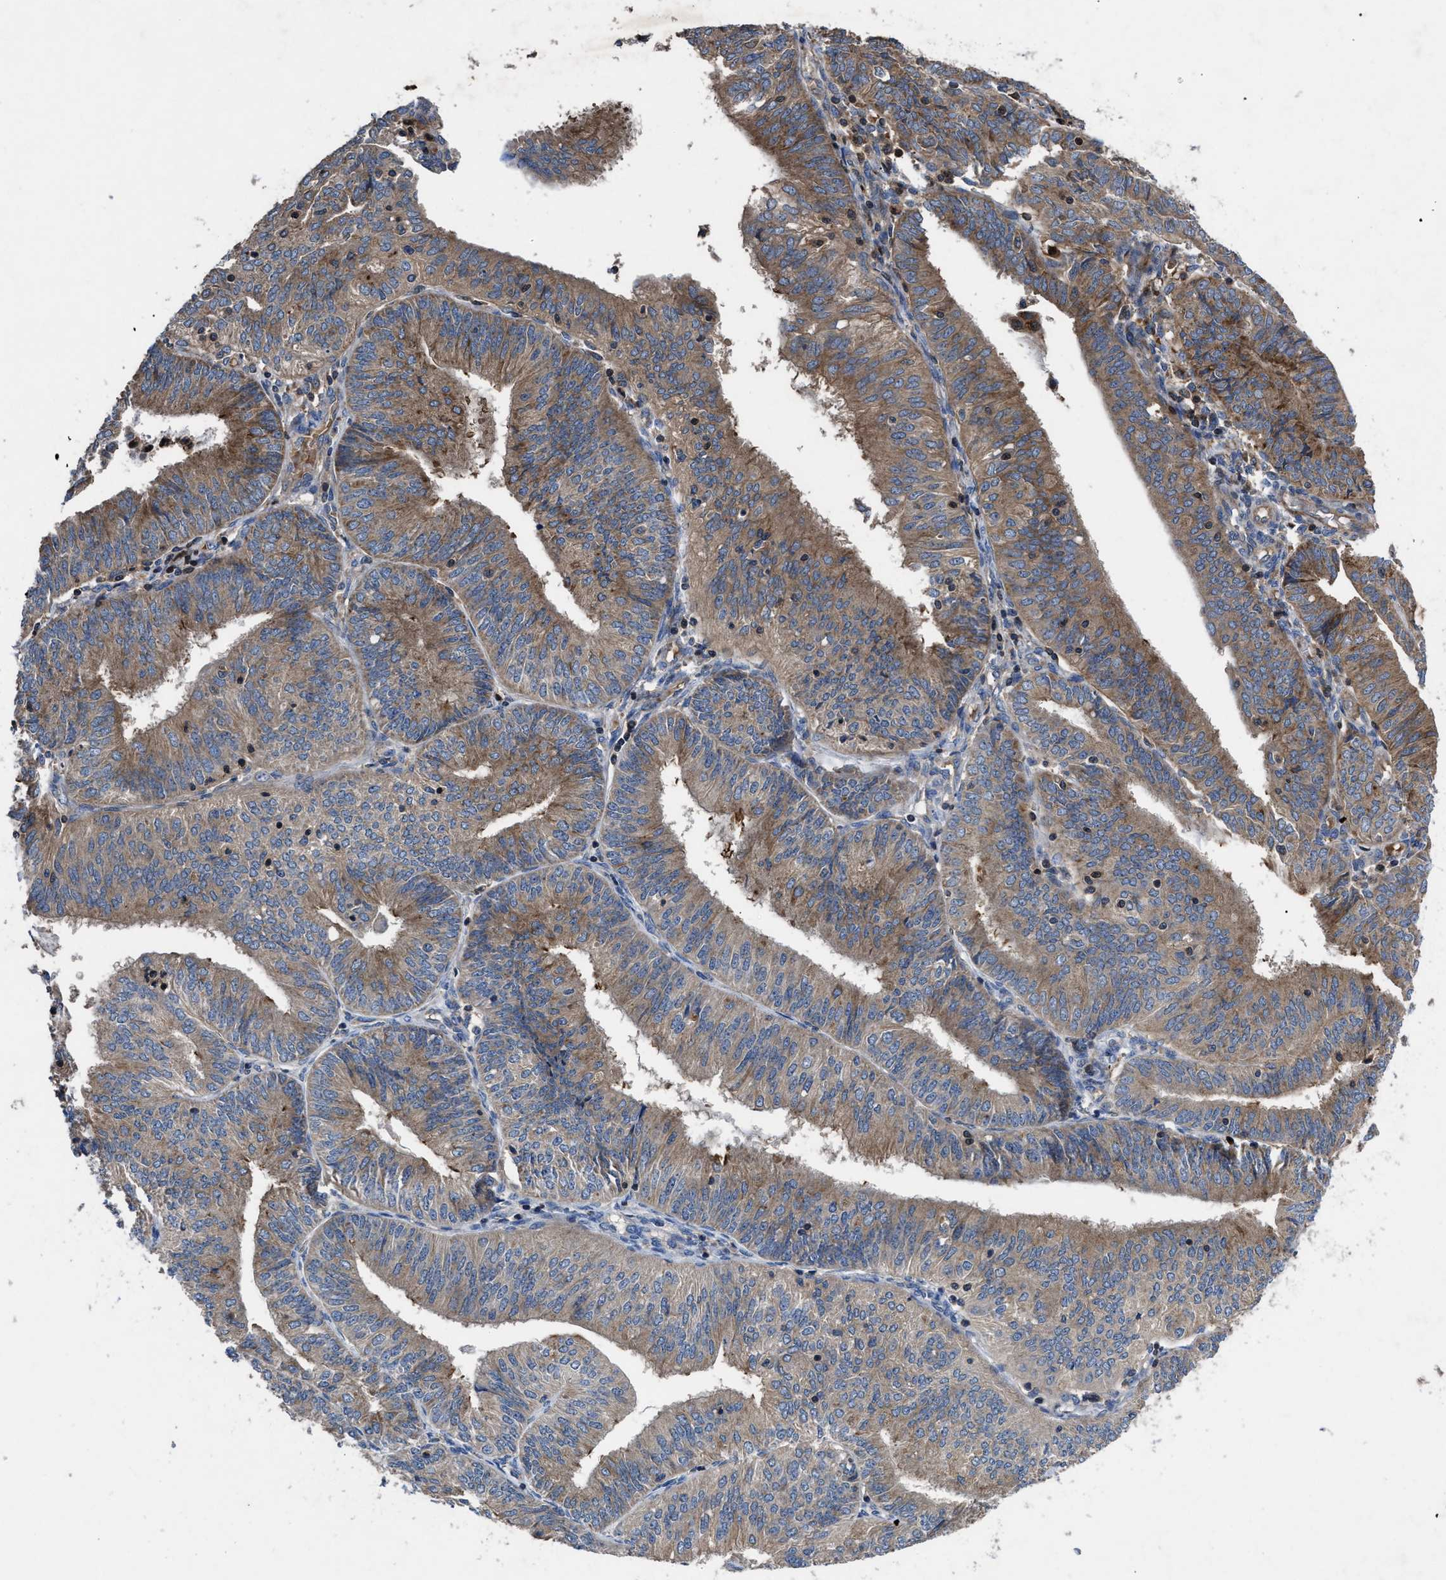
{"staining": {"intensity": "moderate", "quantity": ">75%", "location": "cytoplasmic/membranous"}, "tissue": "endometrial cancer", "cell_type": "Tumor cells", "image_type": "cancer", "snomed": [{"axis": "morphology", "description": "Adenocarcinoma, NOS"}, {"axis": "topography", "description": "Endometrium"}], "caption": "Human endometrial adenocarcinoma stained with a brown dye exhibits moderate cytoplasmic/membranous positive expression in approximately >75% of tumor cells.", "gene": "YBEY", "patient": {"sex": "female", "age": 58}}